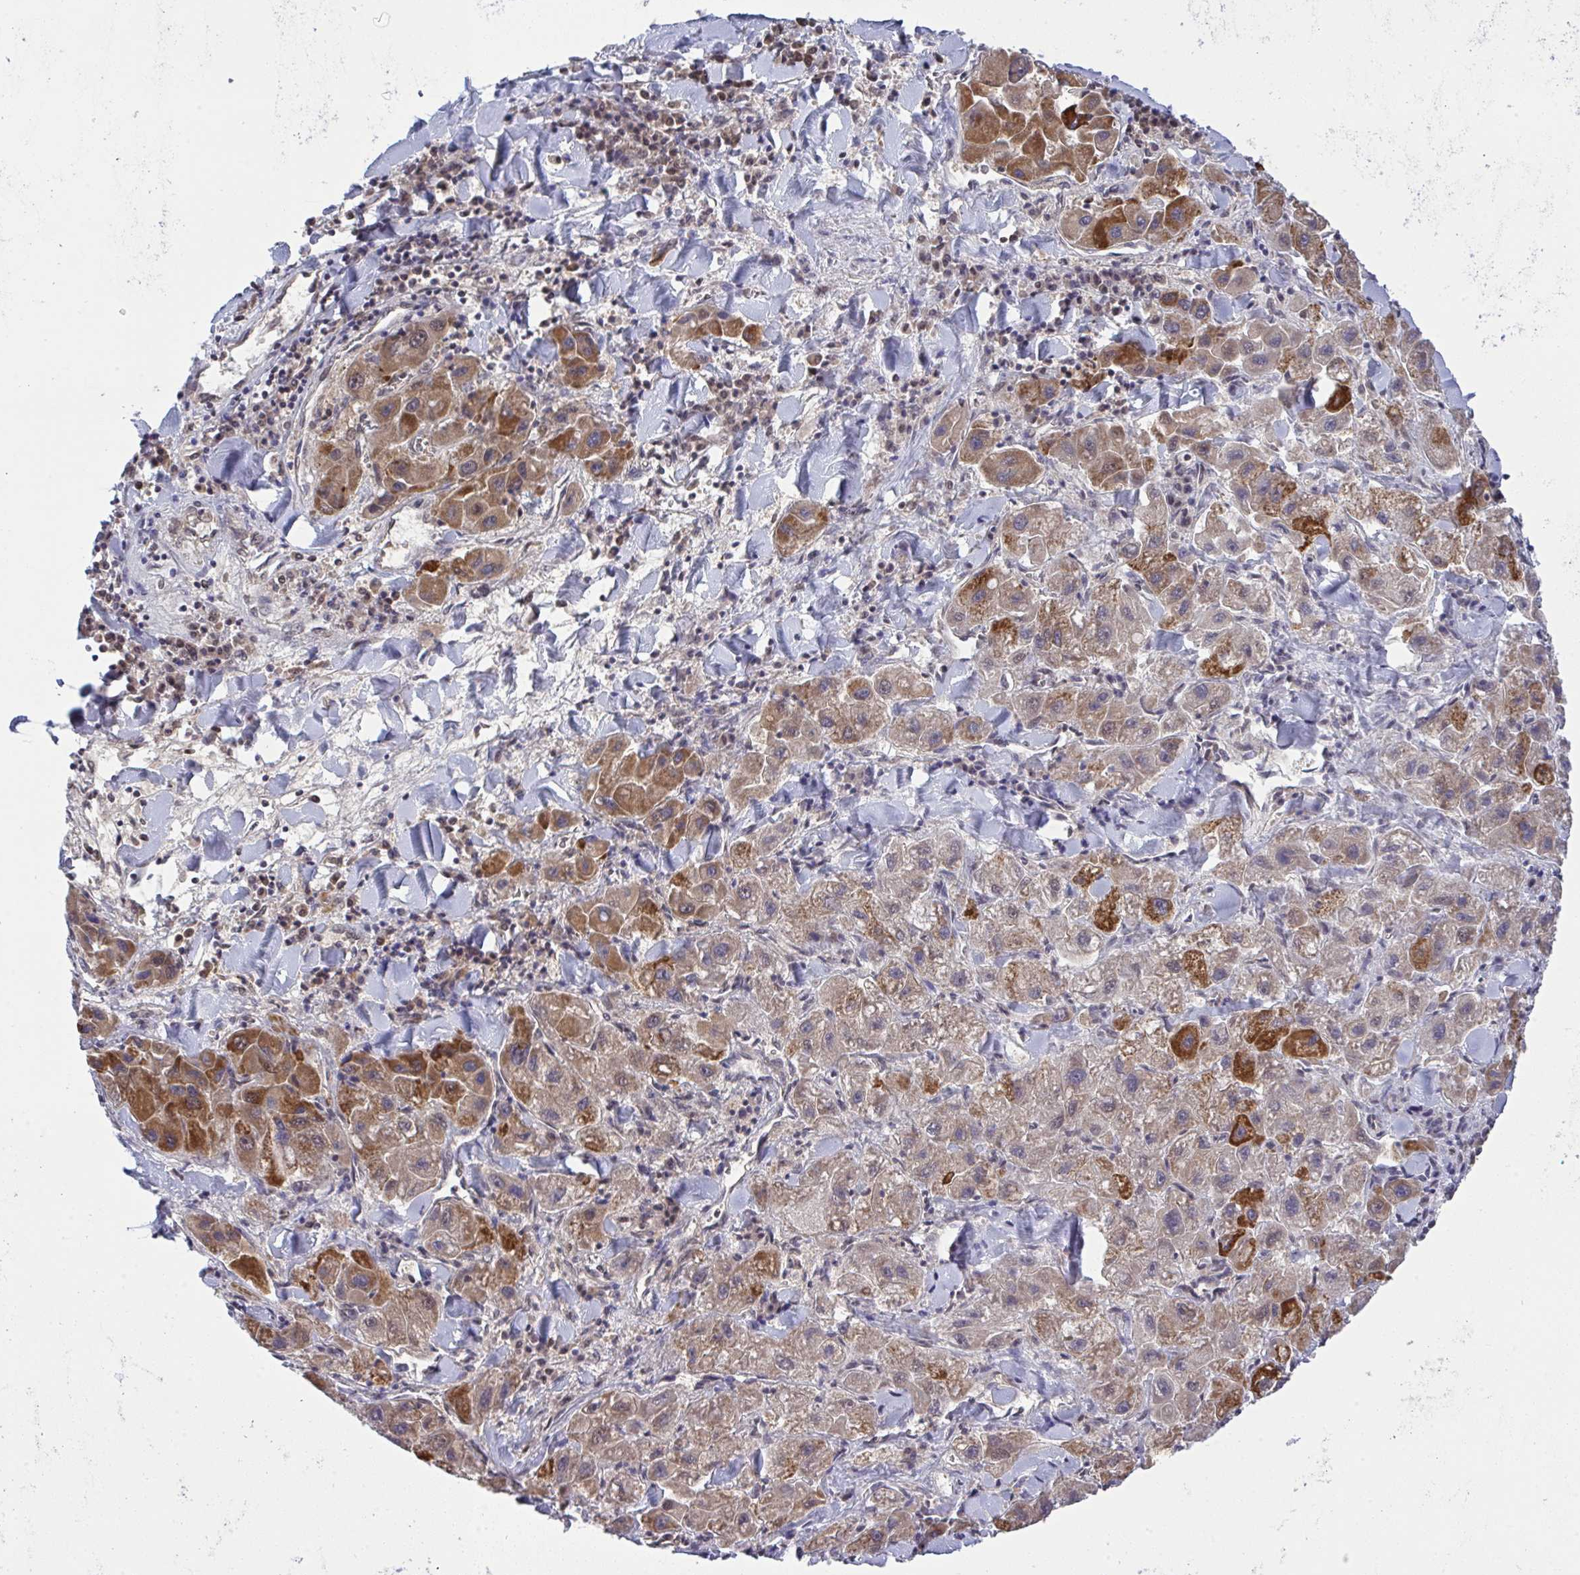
{"staining": {"intensity": "strong", "quantity": "25%-75%", "location": "cytoplasmic/membranous"}, "tissue": "liver cancer", "cell_type": "Tumor cells", "image_type": "cancer", "snomed": [{"axis": "morphology", "description": "Carcinoma, Hepatocellular, NOS"}, {"axis": "topography", "description": "Liver"}], "caption": "Human liver cancer stained with a brown dye reveals strong cytoplasmic/membranous positive positivity in about 25%-75% of tumor cells.", "gene": "C9orf64", "patient": {"sex": "male", "age": 24}}